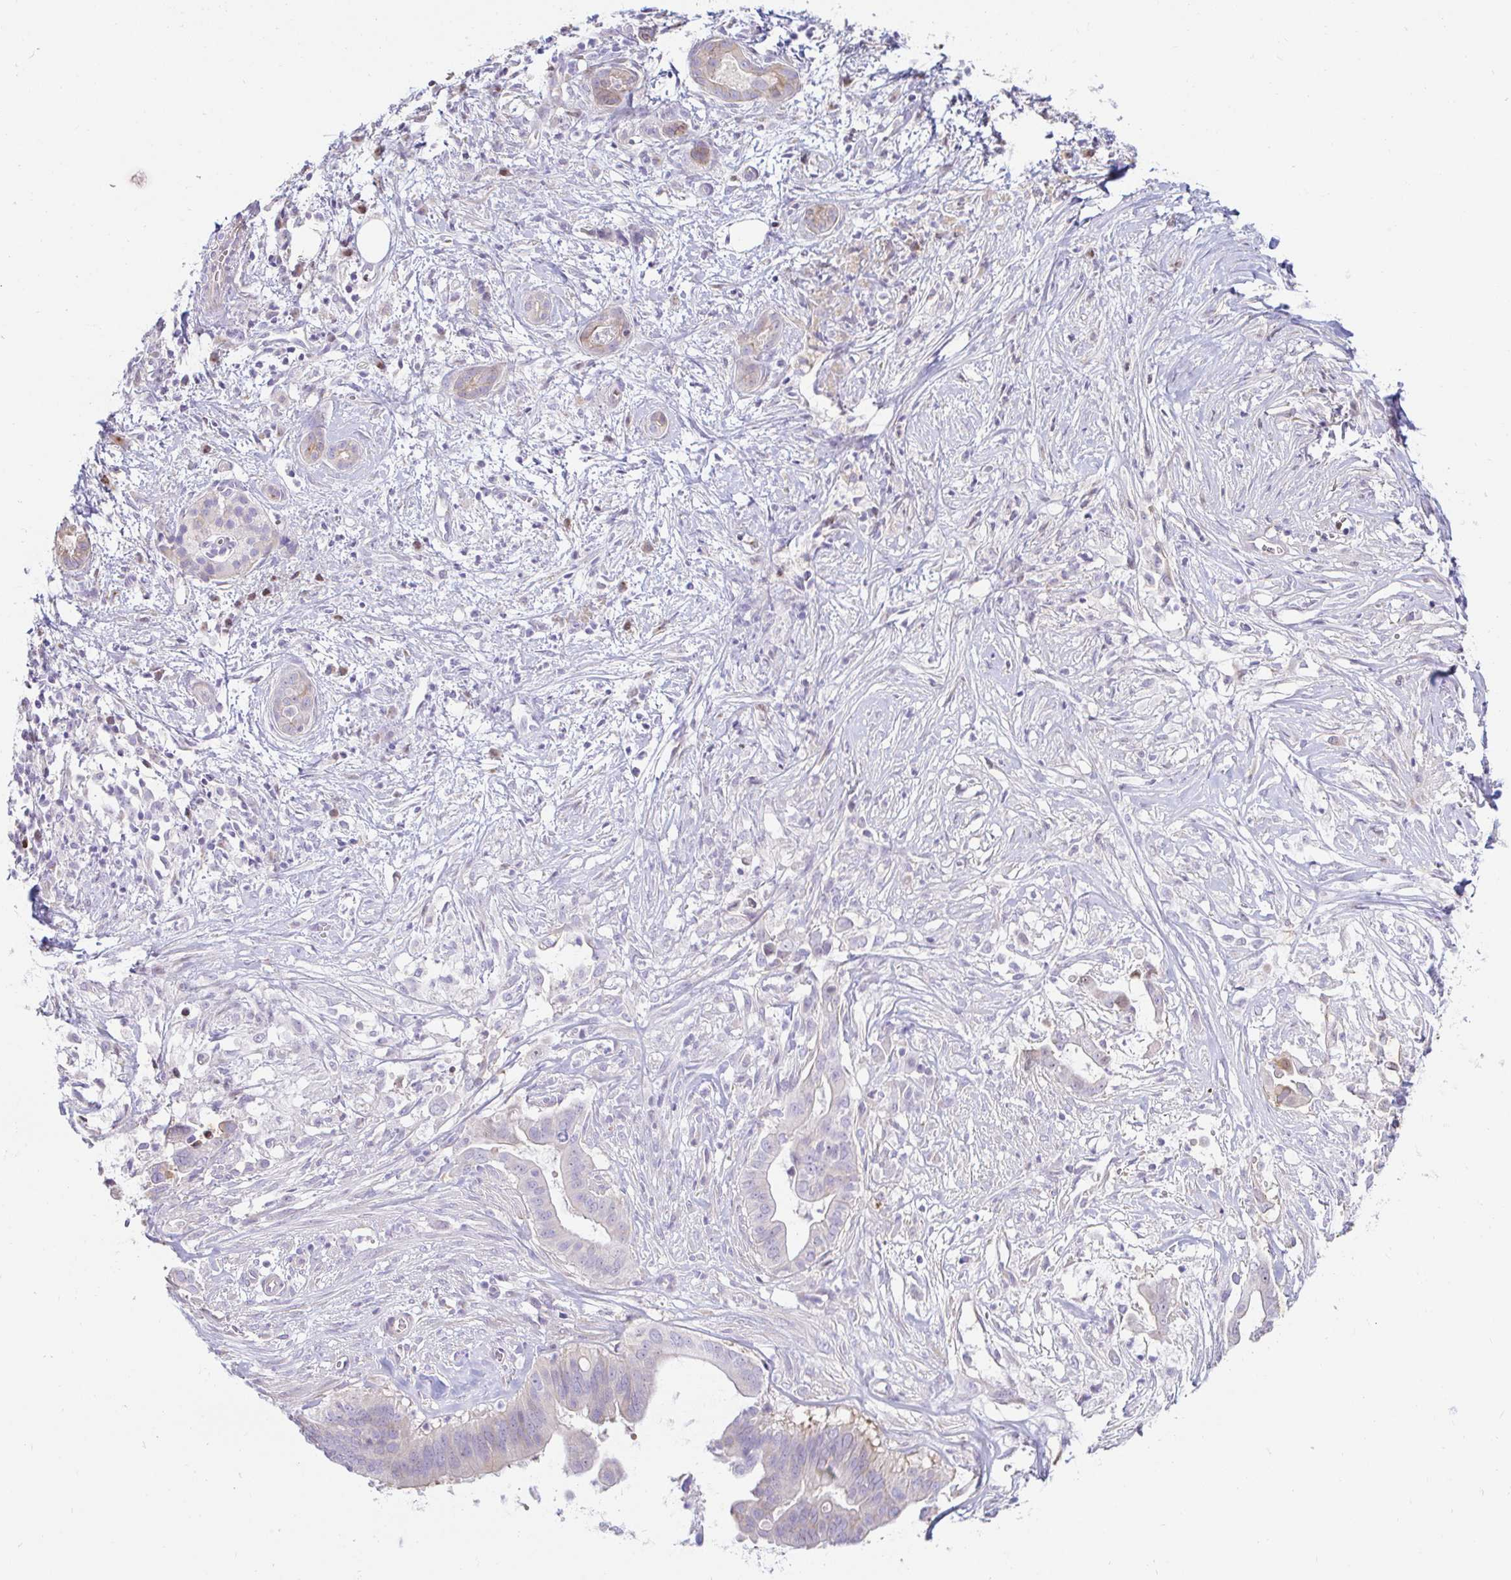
{"staining": {"intensity": "negative", "quantity": "none", "location": "none"}, "tissue": "pancreatic cancer", "cell_type": "Tumor cells", "image_type": "cancer", "snomed": [{"axis": "morphology", "description": "Adenocarcinoma, NOS"}, {"axis": "topography", "description": "Pancreas"}], "caption": "This is an IHC histopathology image of adenocarcinoma (pancreatic). There is no staining in tumor cells.", "gene": "CAPSL", "patient": {"sex": "male", "age": 61}}